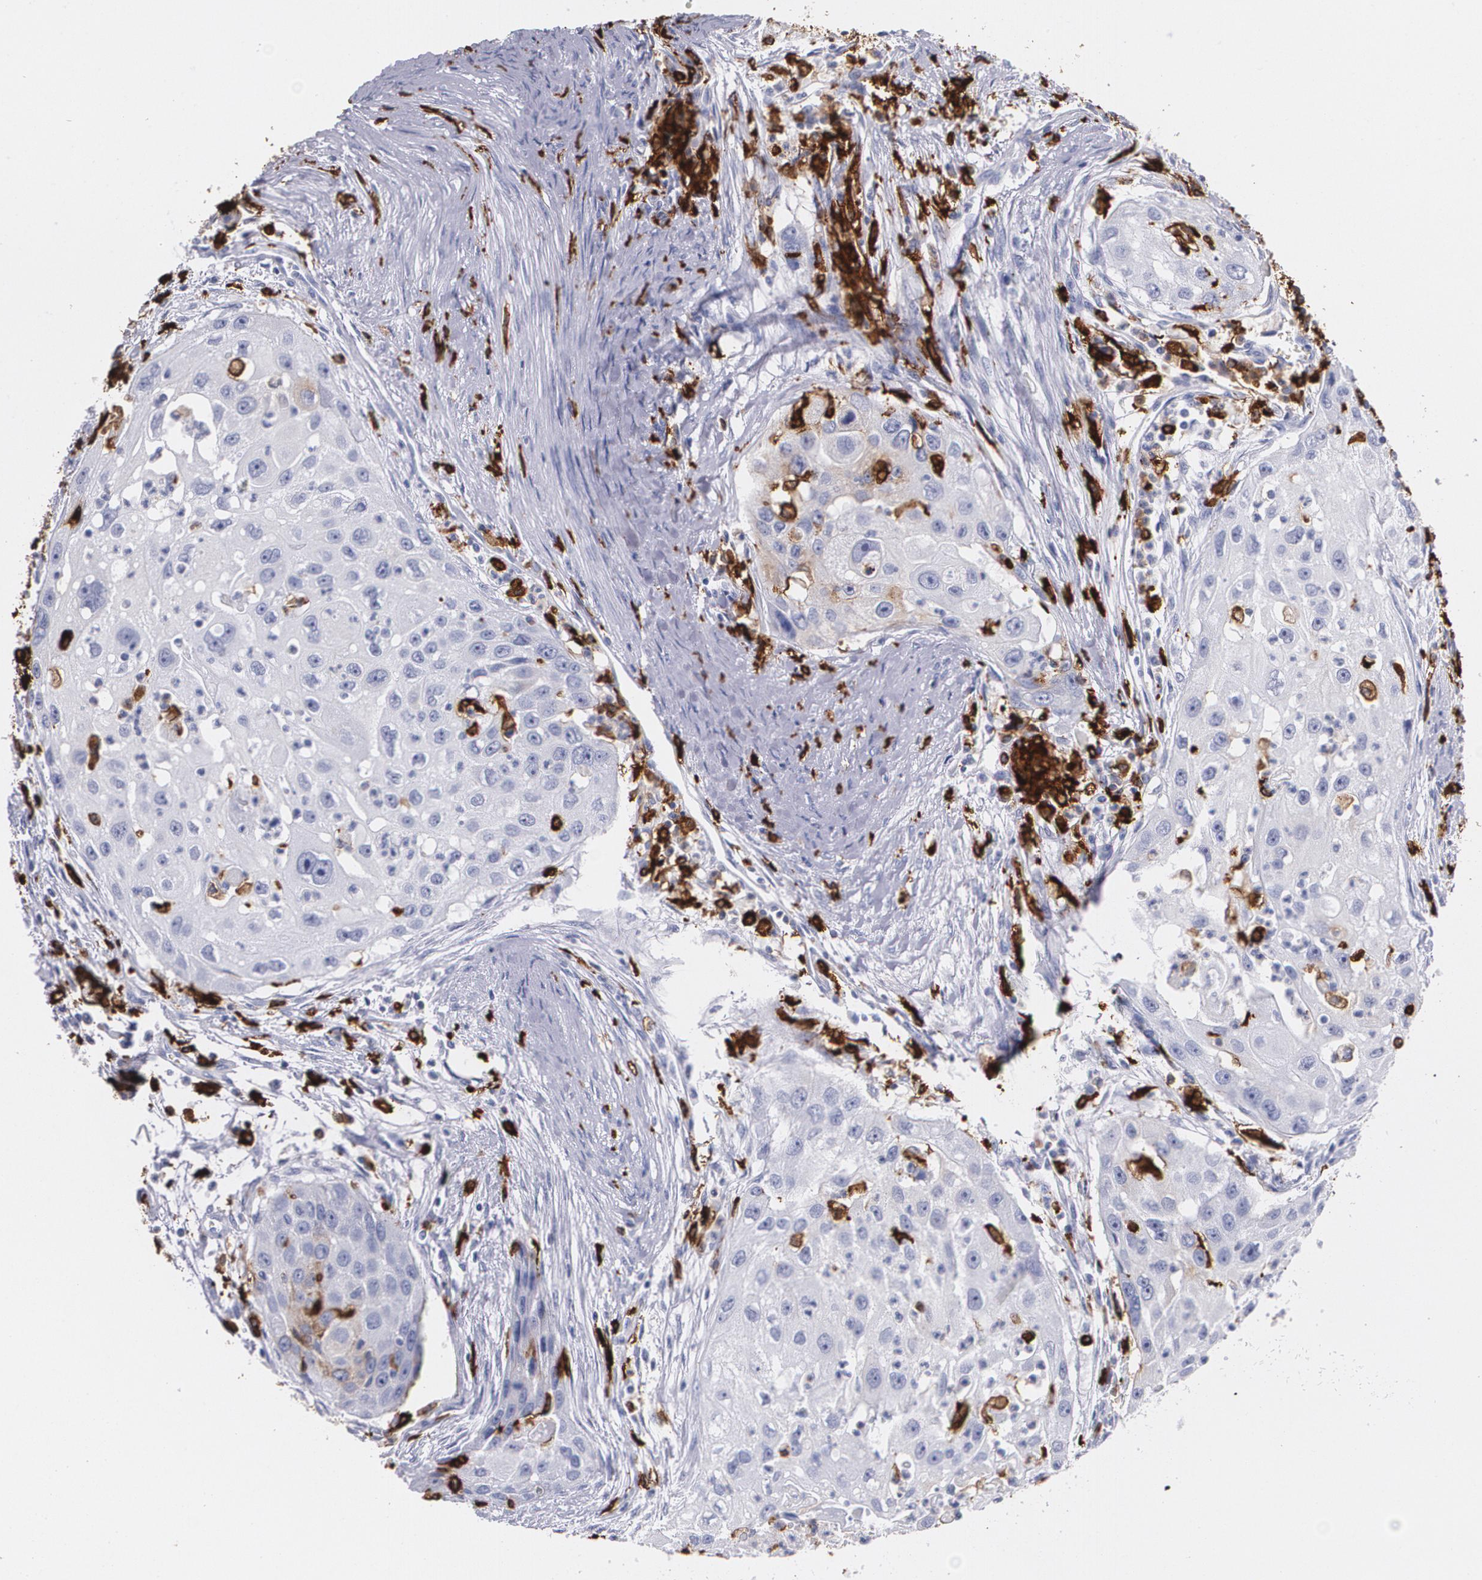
{"staining": {"intensity": "weak", "quantity": "25%-75%", "location": "cytoplasmic/membranous"}, "tissue": "head and neck cancer", "cell_type": "Tumor cells", "image_type": "cancer", "snomed": [{"axis": "morphology", "description": "Squamous cell carcinoma, NOS"}, {"axis": "topography", "description": "Head-Neck"}], "caption": "IHC photomicrograph of head and neck cancer stained for a protein (brown), which demonstrates low levels of weak cytoplasmic/membranous staining in approximately 25%-75% of tumor cells.", "gene": "HLA-DRA", "patient": {"sex": "male", "age": 64}}